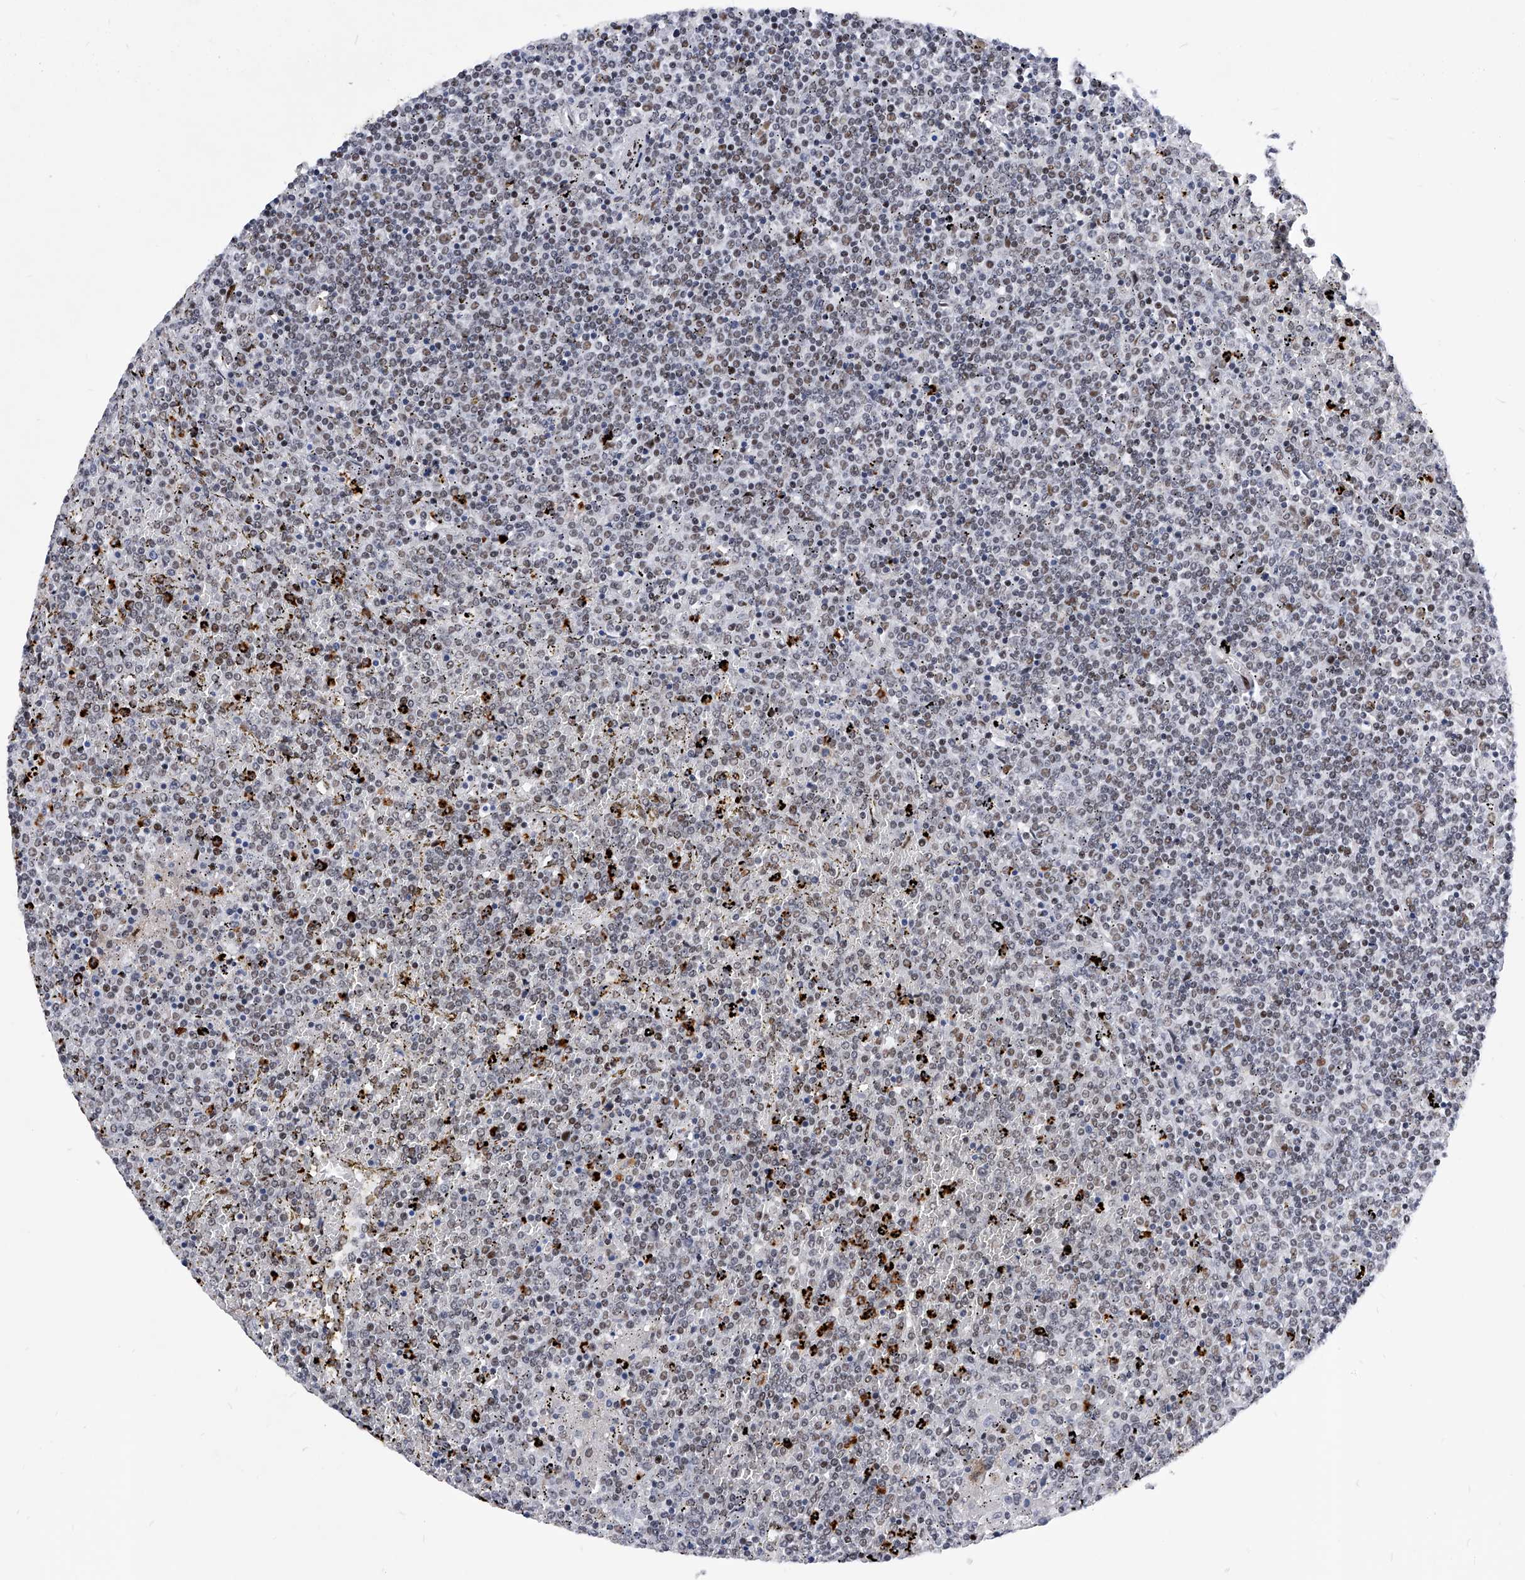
{"staining": {"intensity": "weak", "quantity": ">75%", "location": "nuclear"}, "tissue": "lymphoma", "cell_type": "Tumor cells", "image_type": "cancer", "snomed": [{"axis": "morphology", "description": "Malignant lymphoma, non-Hodgkin's type, Low grade"}, {"axis": "topography", "description": "Spleen"}], "caption": "Low-grade malignant lymphoma, non-Hodgkin's type tissue displays weak nuclear expression in about >75% of tumor cells, visualized by immunohistochemistry.", "gene": "TESK2", "patient": {"sex": "female", "age": 19}}